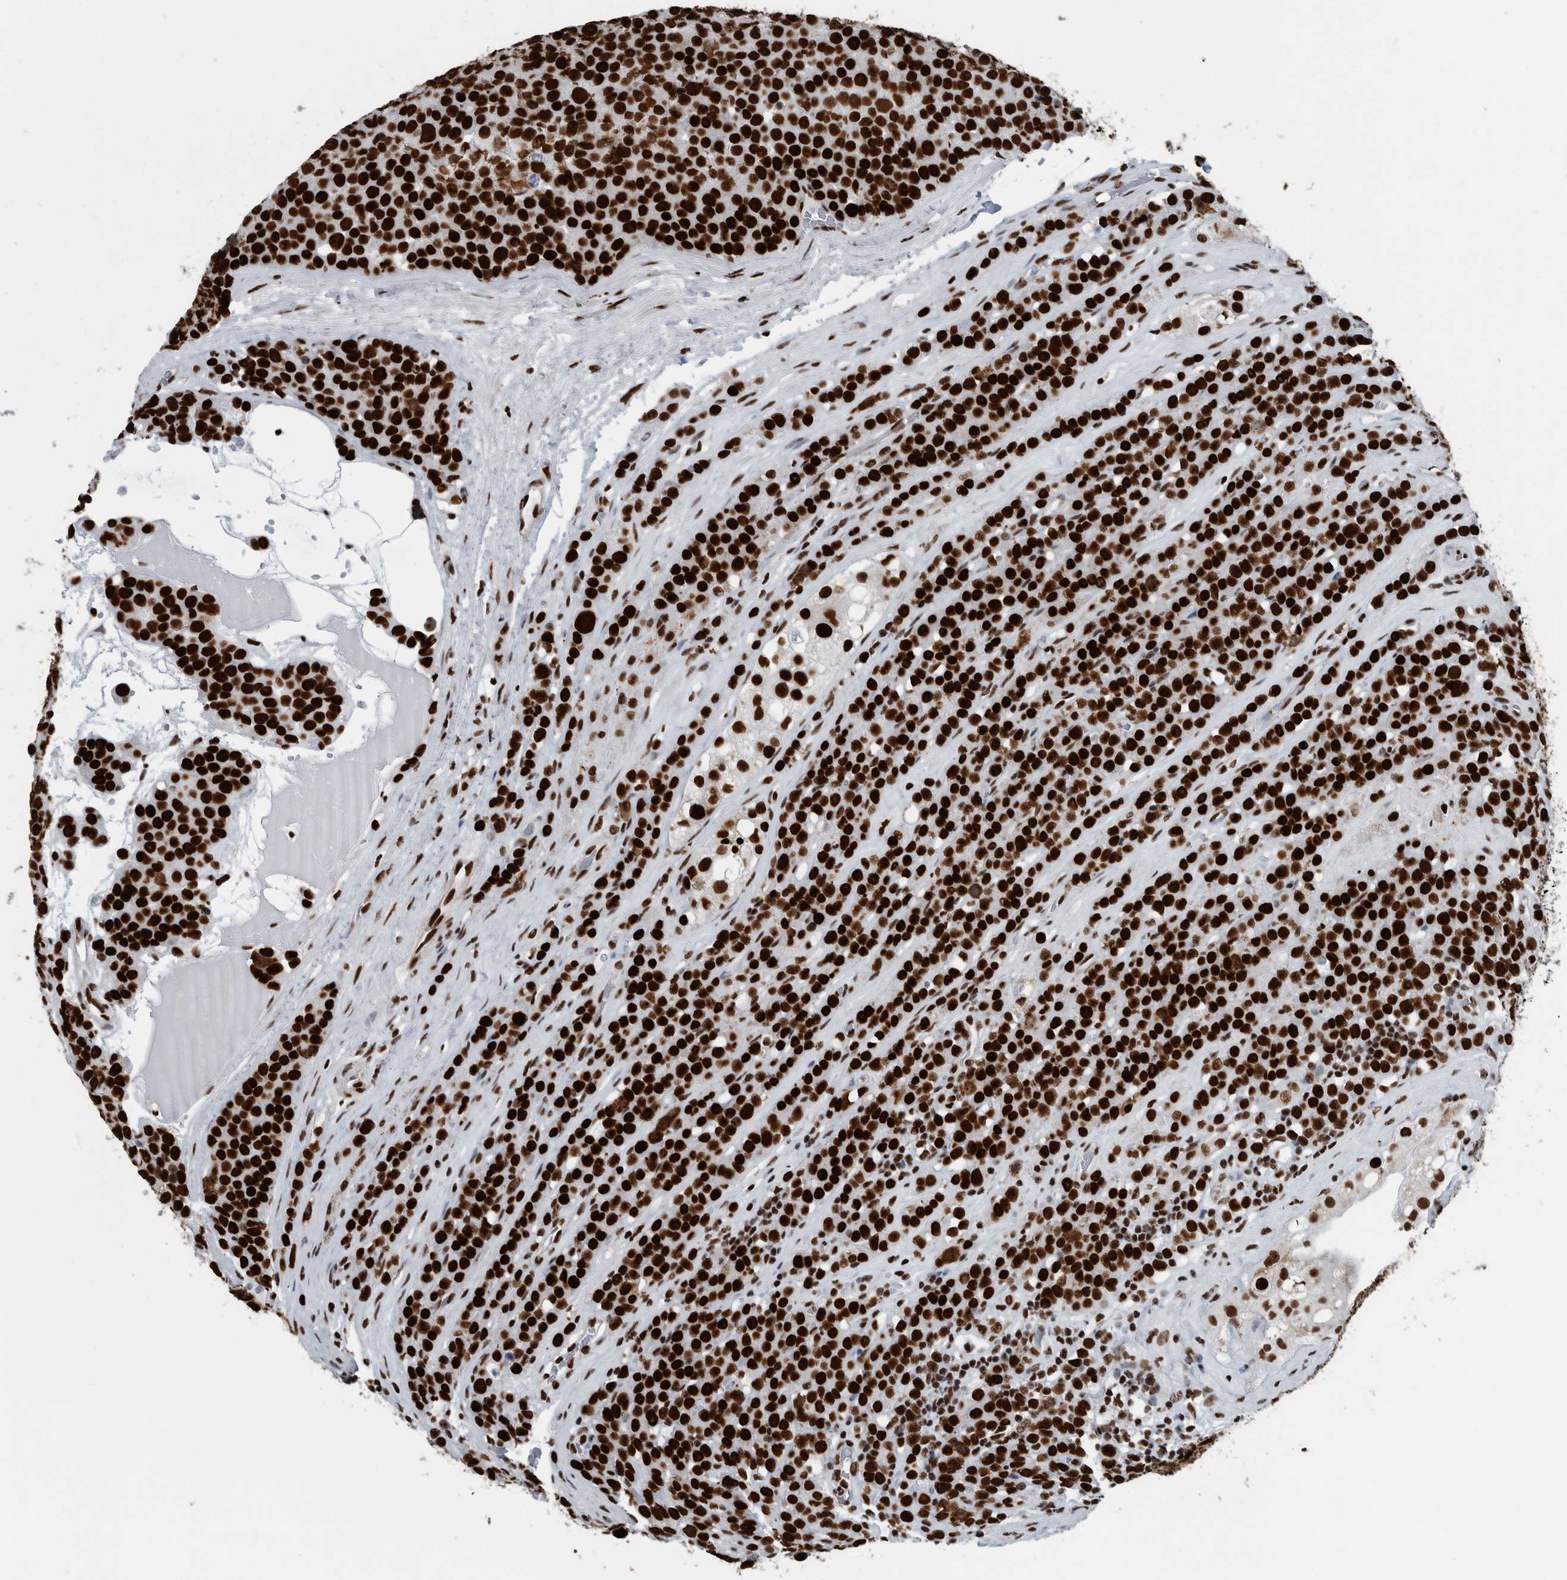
{"staining": {"intensity": "strong", "quantity": ">75%", "location": "nuclear"}, "tissue": "testis cancer", "cell_type": "Tumor cells", "image_type": "cancer", "snomed": [{"axis": "morphology", "description": "Seminoma, NOS"}, {"axis": "topography", "description": "Testis"}], "caption": "Testis seminoma stained with a brown dye reveals strong nuclear positive positivity in about >75% of tumor cells.", "gene": "DNMT3A", "patient": {"sex": "male", "age": 71}}